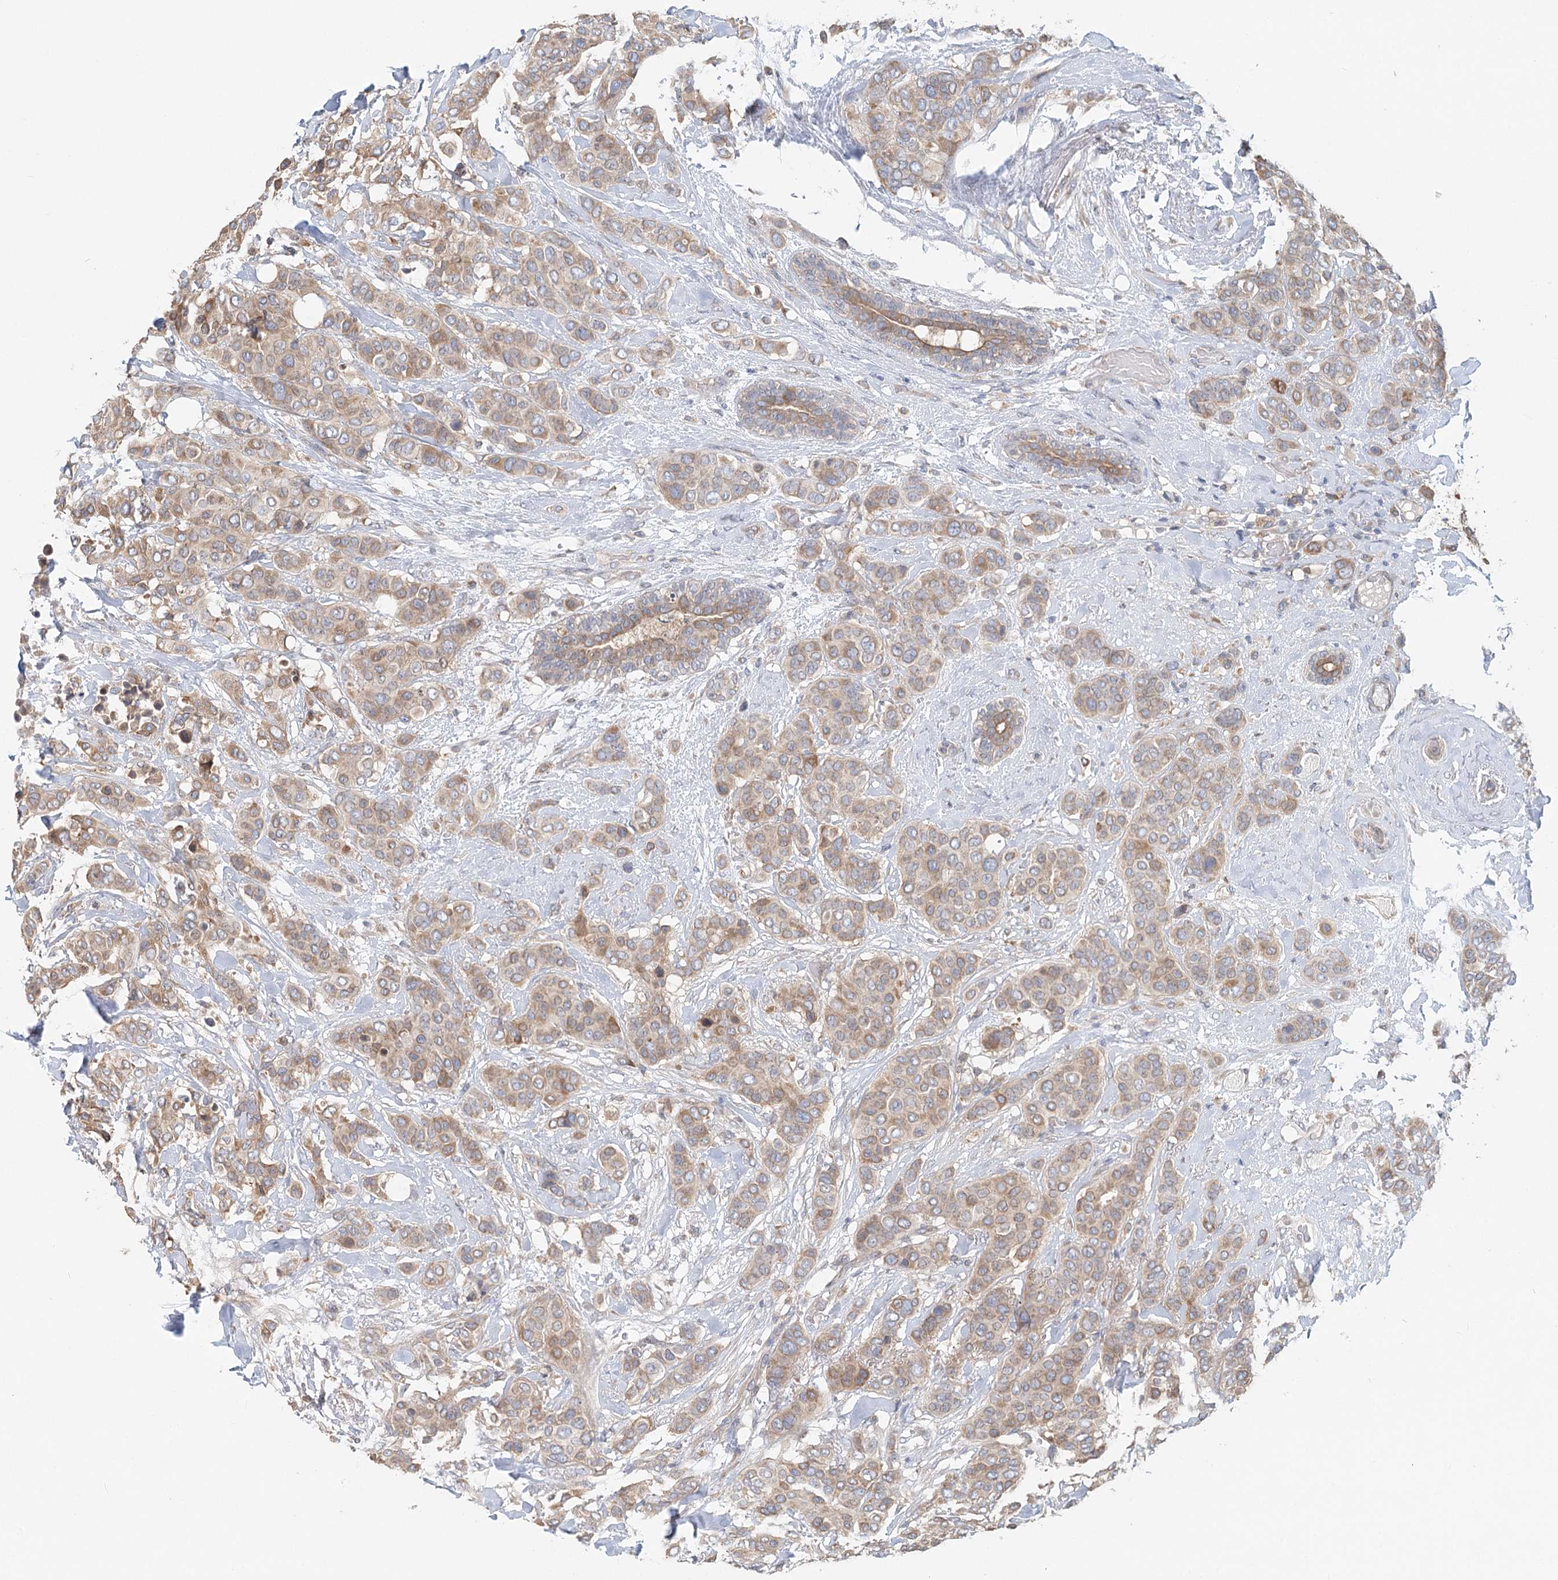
{"staining": {"intensity": "moderate", "quantity": "25%-75%", "location": "cytoplasmic/membranous"}, "tissue": "breast cancer", "cell_type": "Tumor cells", "image_type": "cancer", "snomed": [{"axis": "morphology", "description": "Lobular carcinoma"}, {"axis": "topography", "description": "Breast"}], "caption": "Moderate cytoplasmic/membranous staining is identified in approximately 25%-75% of tumor cells in breast lobular carcinoma. Nuclei are stained in blue.", "gene": "PAIP2", "patient": {"sex": "female", "age": 51}}